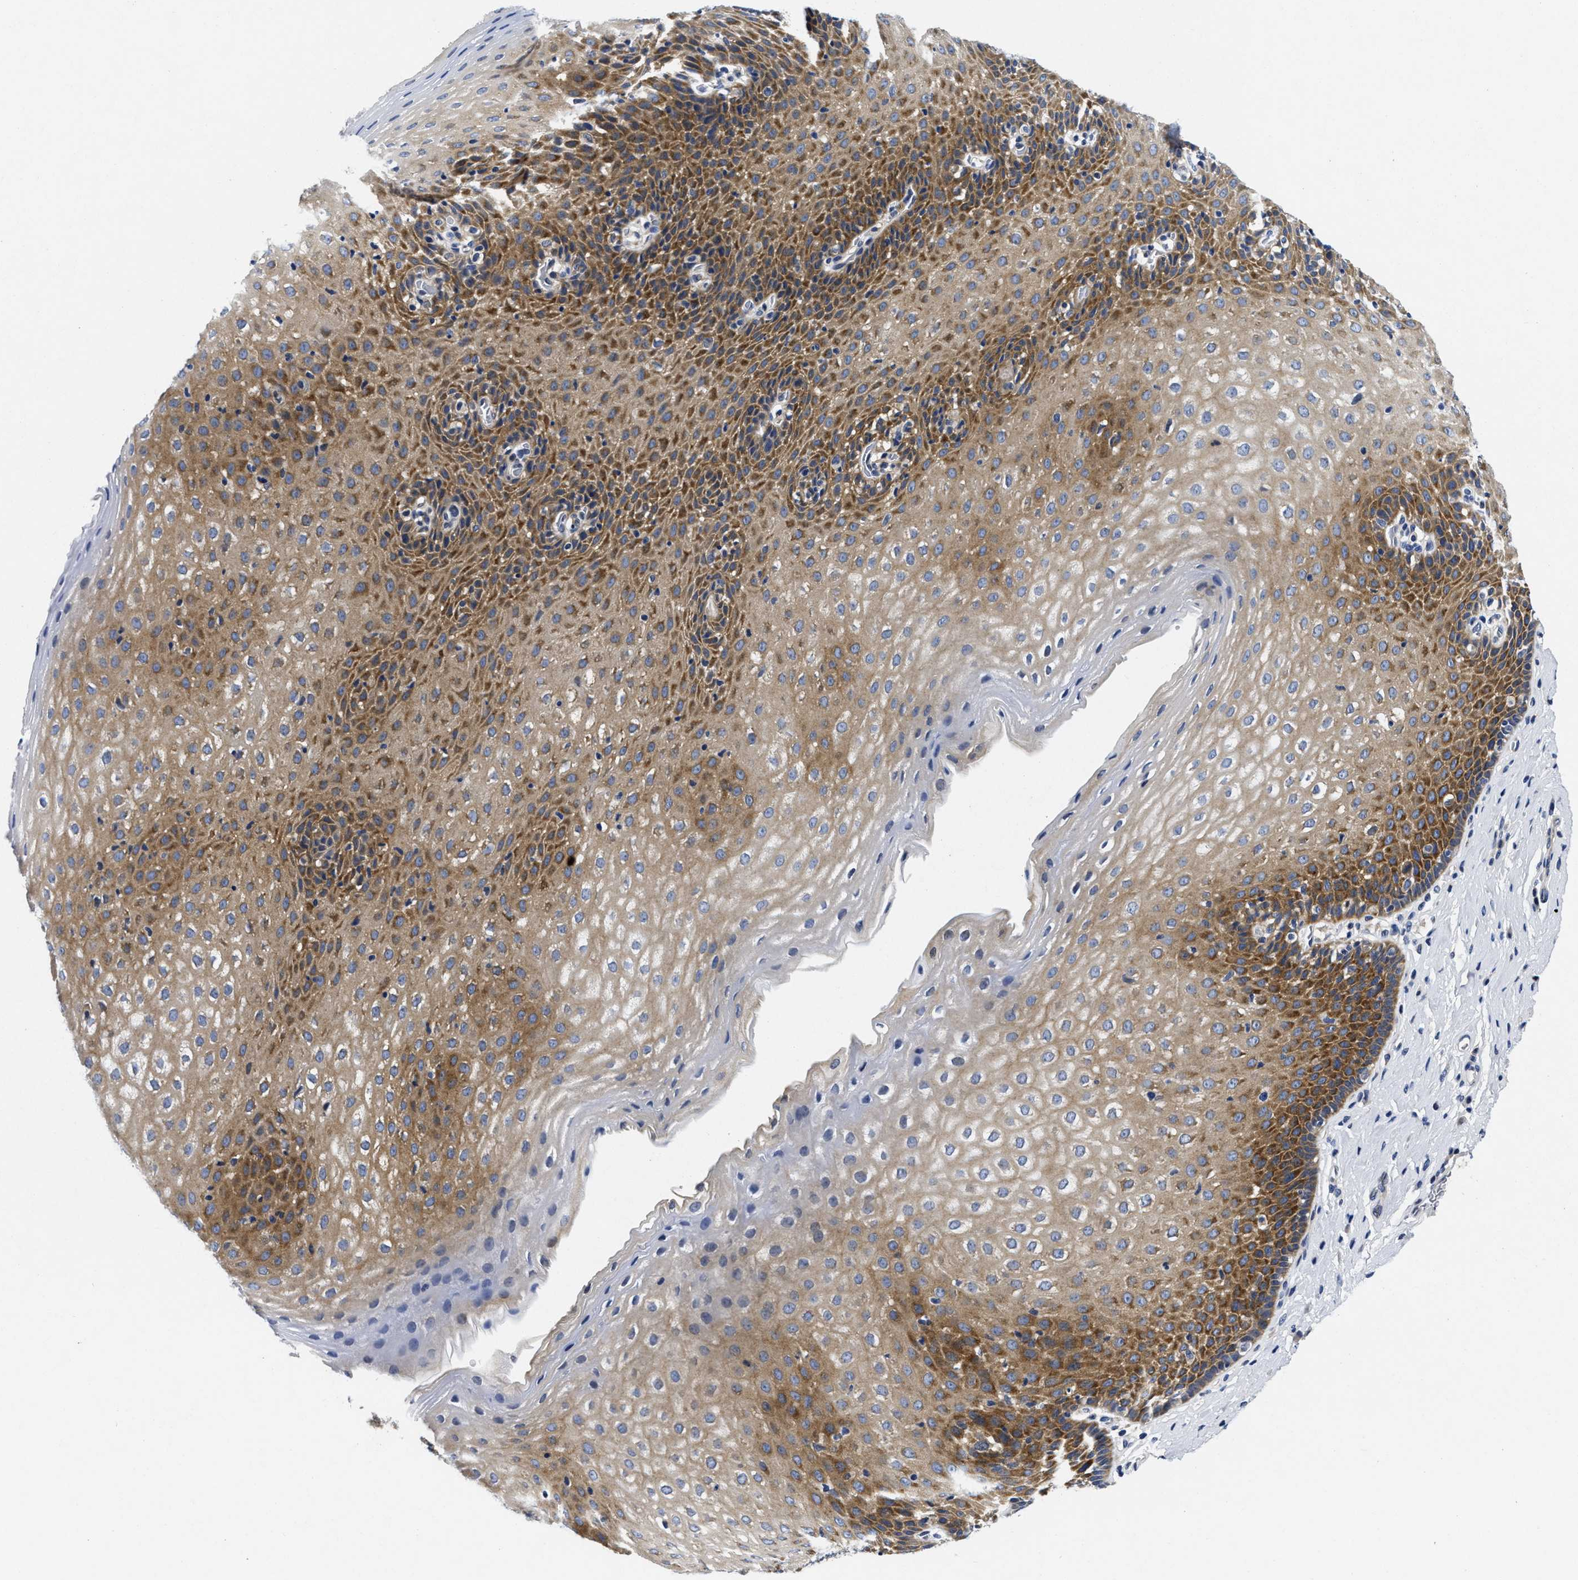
{"staining": {"intensity": "strong", "quantity": "25%-75%", "location": "cytoplasmic/membranous"}, "tissue": "esophagus", "cell_type": "Squamous epithelial cells", "image_type": "normal", "snomed": [{"axis": "morphology", "description": "Normal tissue, NOS"}, {"axis": "topography", "description": "Esophagus"}], "caption": "Immunohistochemistry (DAB (3,3'-diaminobenzidine)) staining of benign esophagus shows strong cytoplasmic/membranous protein expression in approximately 25%-75% of squamous epithelial cells.", "gene": "LAD1", "patient": {"sex": "female", "age": 61}}